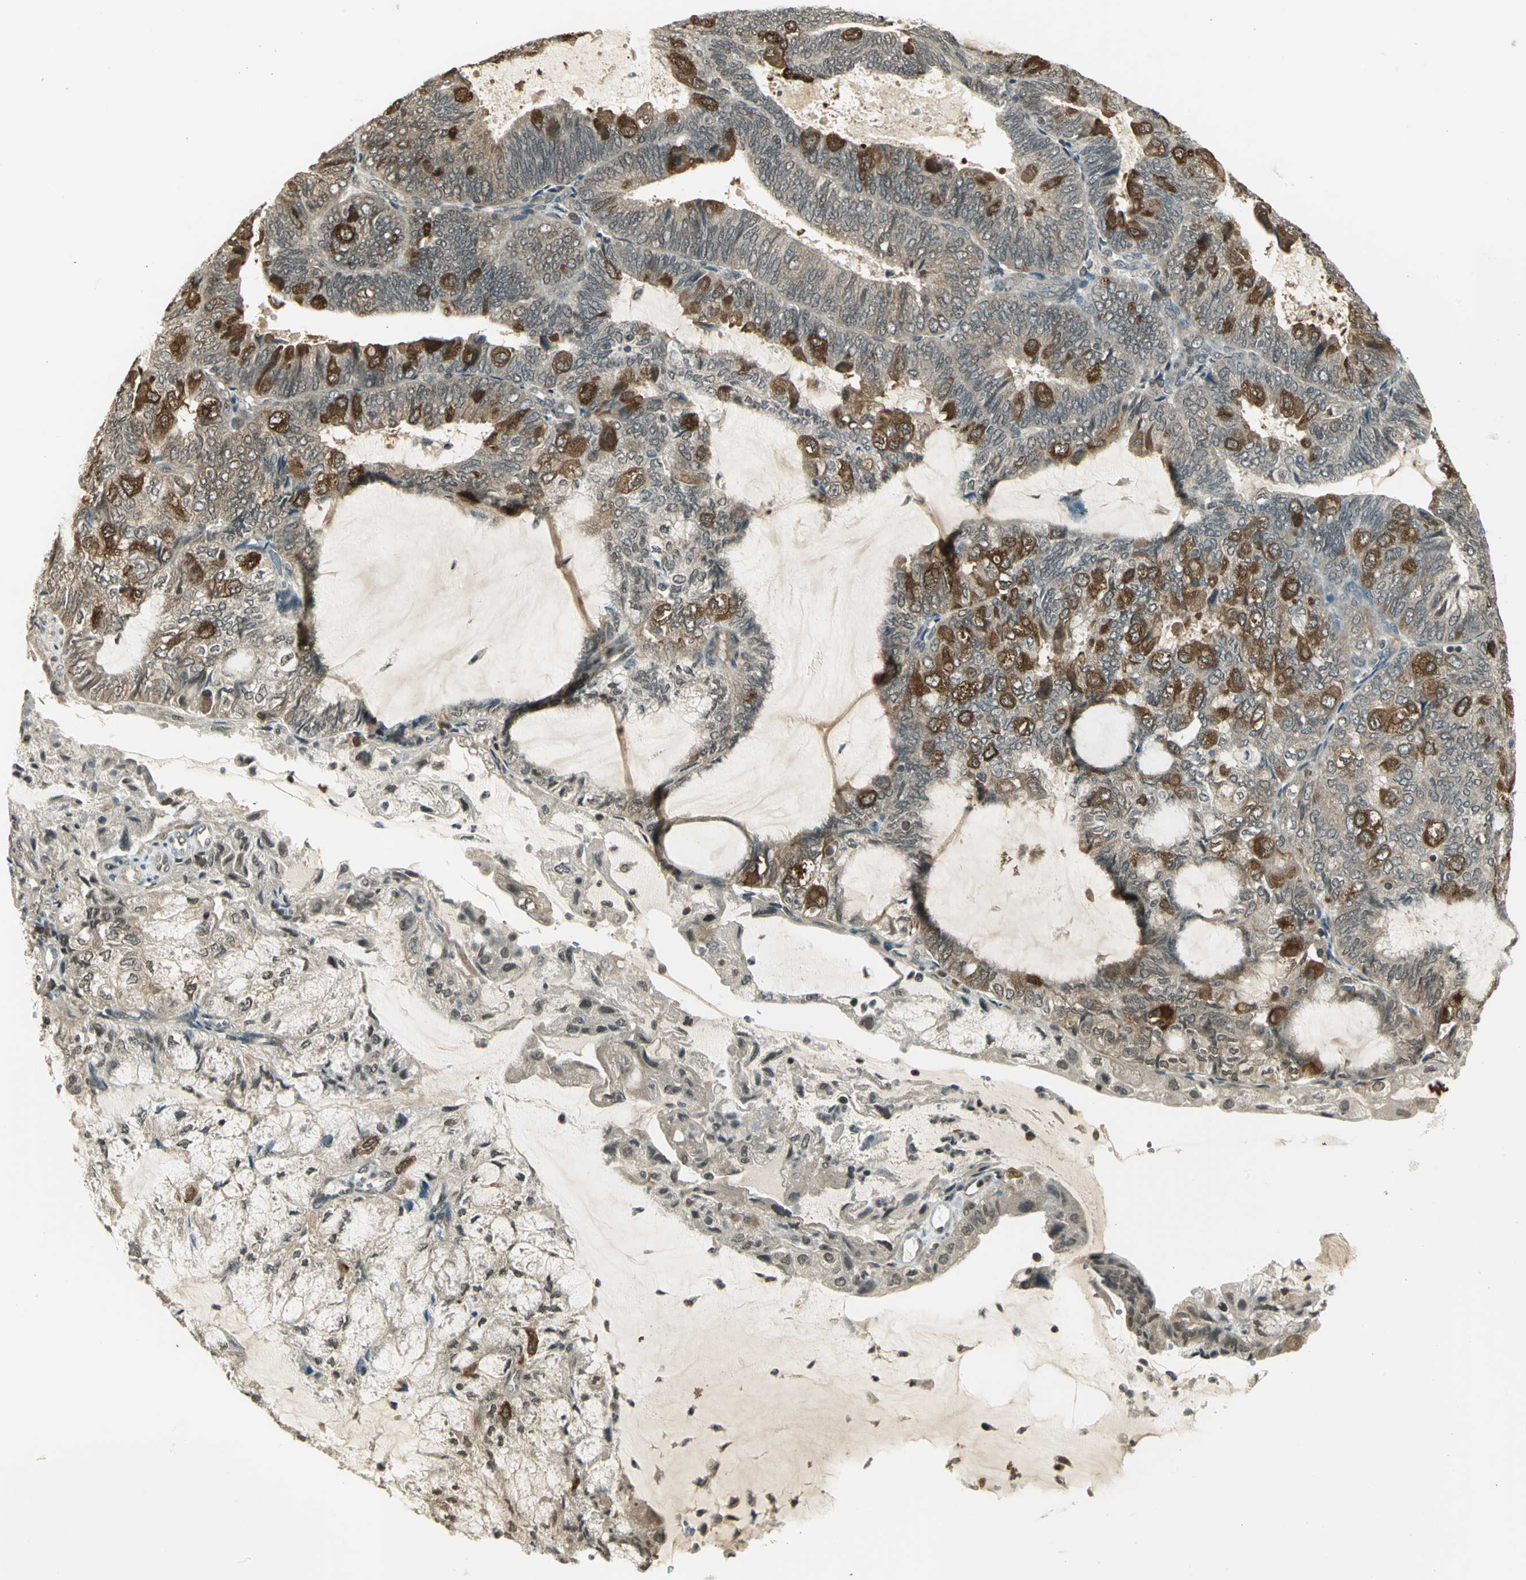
{"staining": {"intensity": "strong", "quantity": "25%-75%", "location": "cytoplasmic/membranous"}, "tissue": "endometrial cancer", "cell_type": "Tumor cells", "image_type": "cancer", "snomed": [{"axis": "morphology", "description": "Adenocarcinoma, NOS"}, {"axis": "topography", "description": "Endometrium"}], "caption": "High-magnification brightfield microscopy of endometrial cancer (adenocarcinoma) stained with DAB (3,3'-diaminobenzidine) (brown) and counterstained with hematoxylin (blue). tumor cells exhibit strong cytoplasmic/membranous expression is seen in about25%-75% of cells.", "gene": "CDC34", "patient": {"sex": "female", "age": 81}}